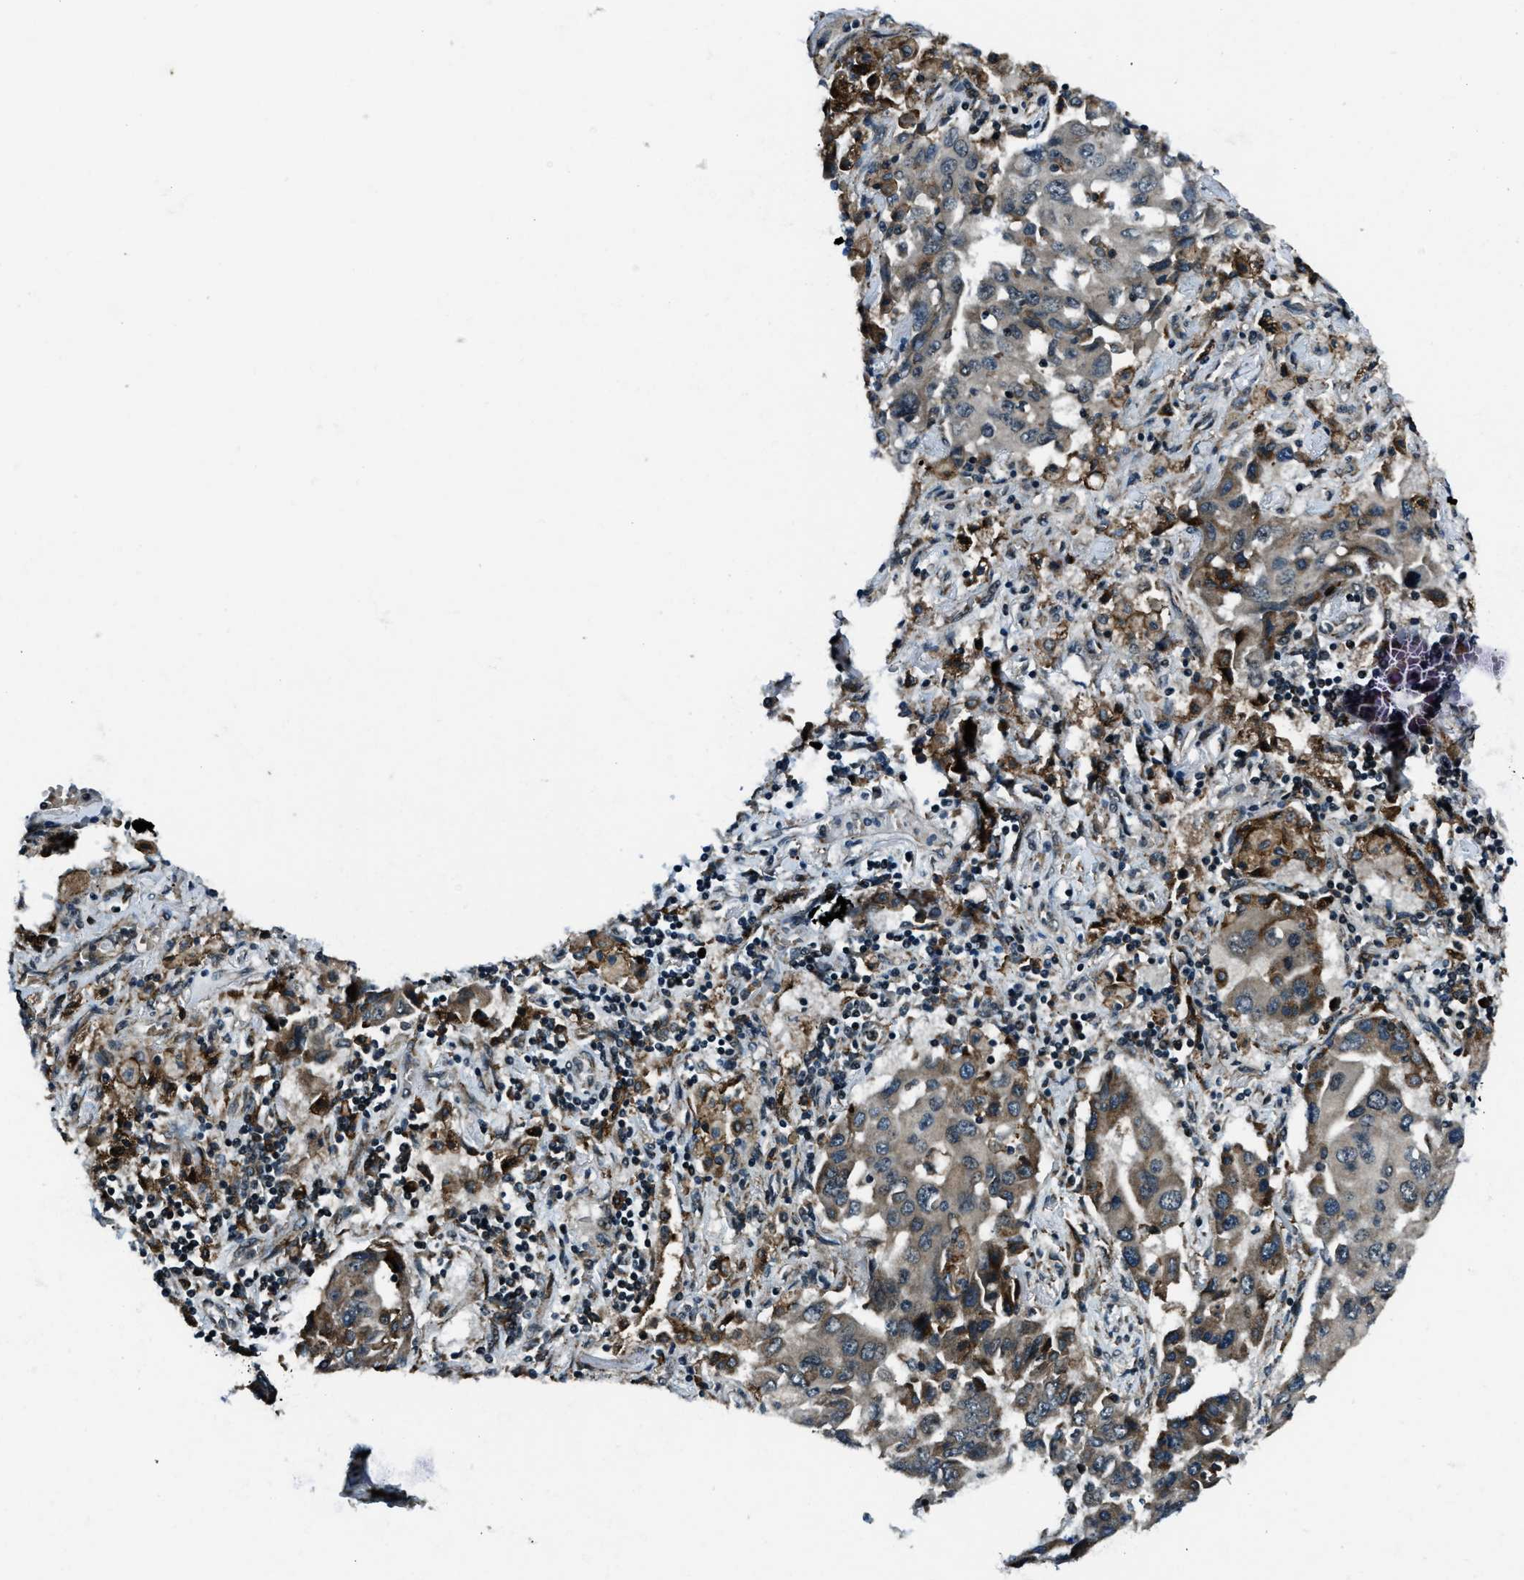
{"staining": {"intensity": "moderate", "quantity": "<25%", "location": "cytoplasmic/membranous"}, "tissue": "lung cancer", "cell_type": "Tumor cells", "image_type": "cancer", "snomed": [{"axis": "morphology", "description": "Adenocarcinoma, NOS"}, {"axis": "topography", "description": "Lung"}], "caption": "A brown stain highlights moderate cytoplasmic/membranous positivity of a protein in lung cancer (adenocarcinoma) tumor cells.", "gene": "ACTL9", "patient": {"sex": "female", "age": 65}}